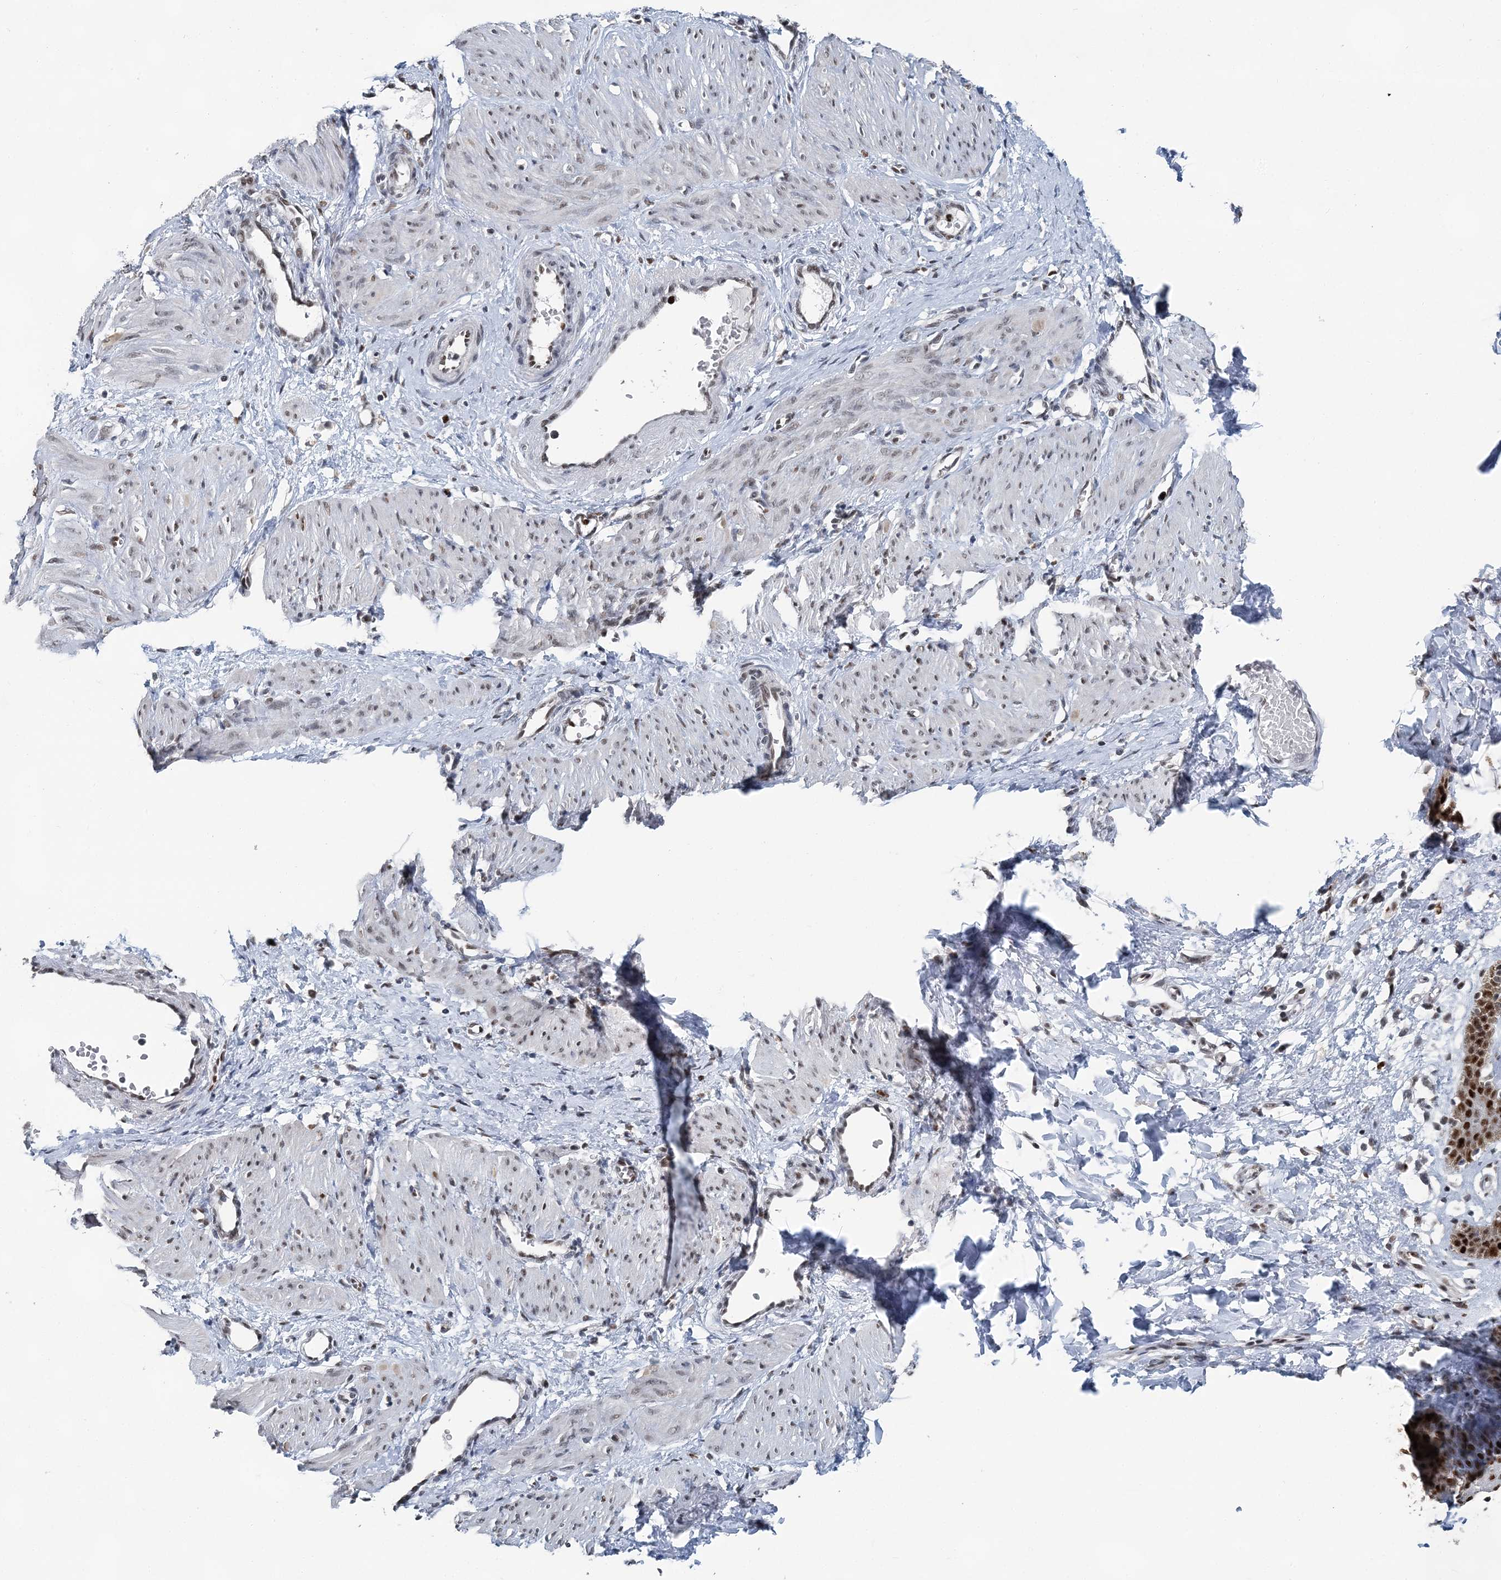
{"staining": {"intensity": "weak", "quantity": "<25%", "location": "nuclear"}, "tissue": "smooth muscle", "cell_type": "Smooth muscle cells", "image_type": "normal", "snomed": [{"axis": "morphology", "description": "Normal tissue, NOS"}, {"axis": "topography", "description": "Endometrium"}], "caption": "This is an immunohistochemistry (IHC) micrograph of benign smooth muscle. There is no positivity in smooth muscle cells.", "gene": "HAT1", "patient": {"sex": "female", "age": 33}}